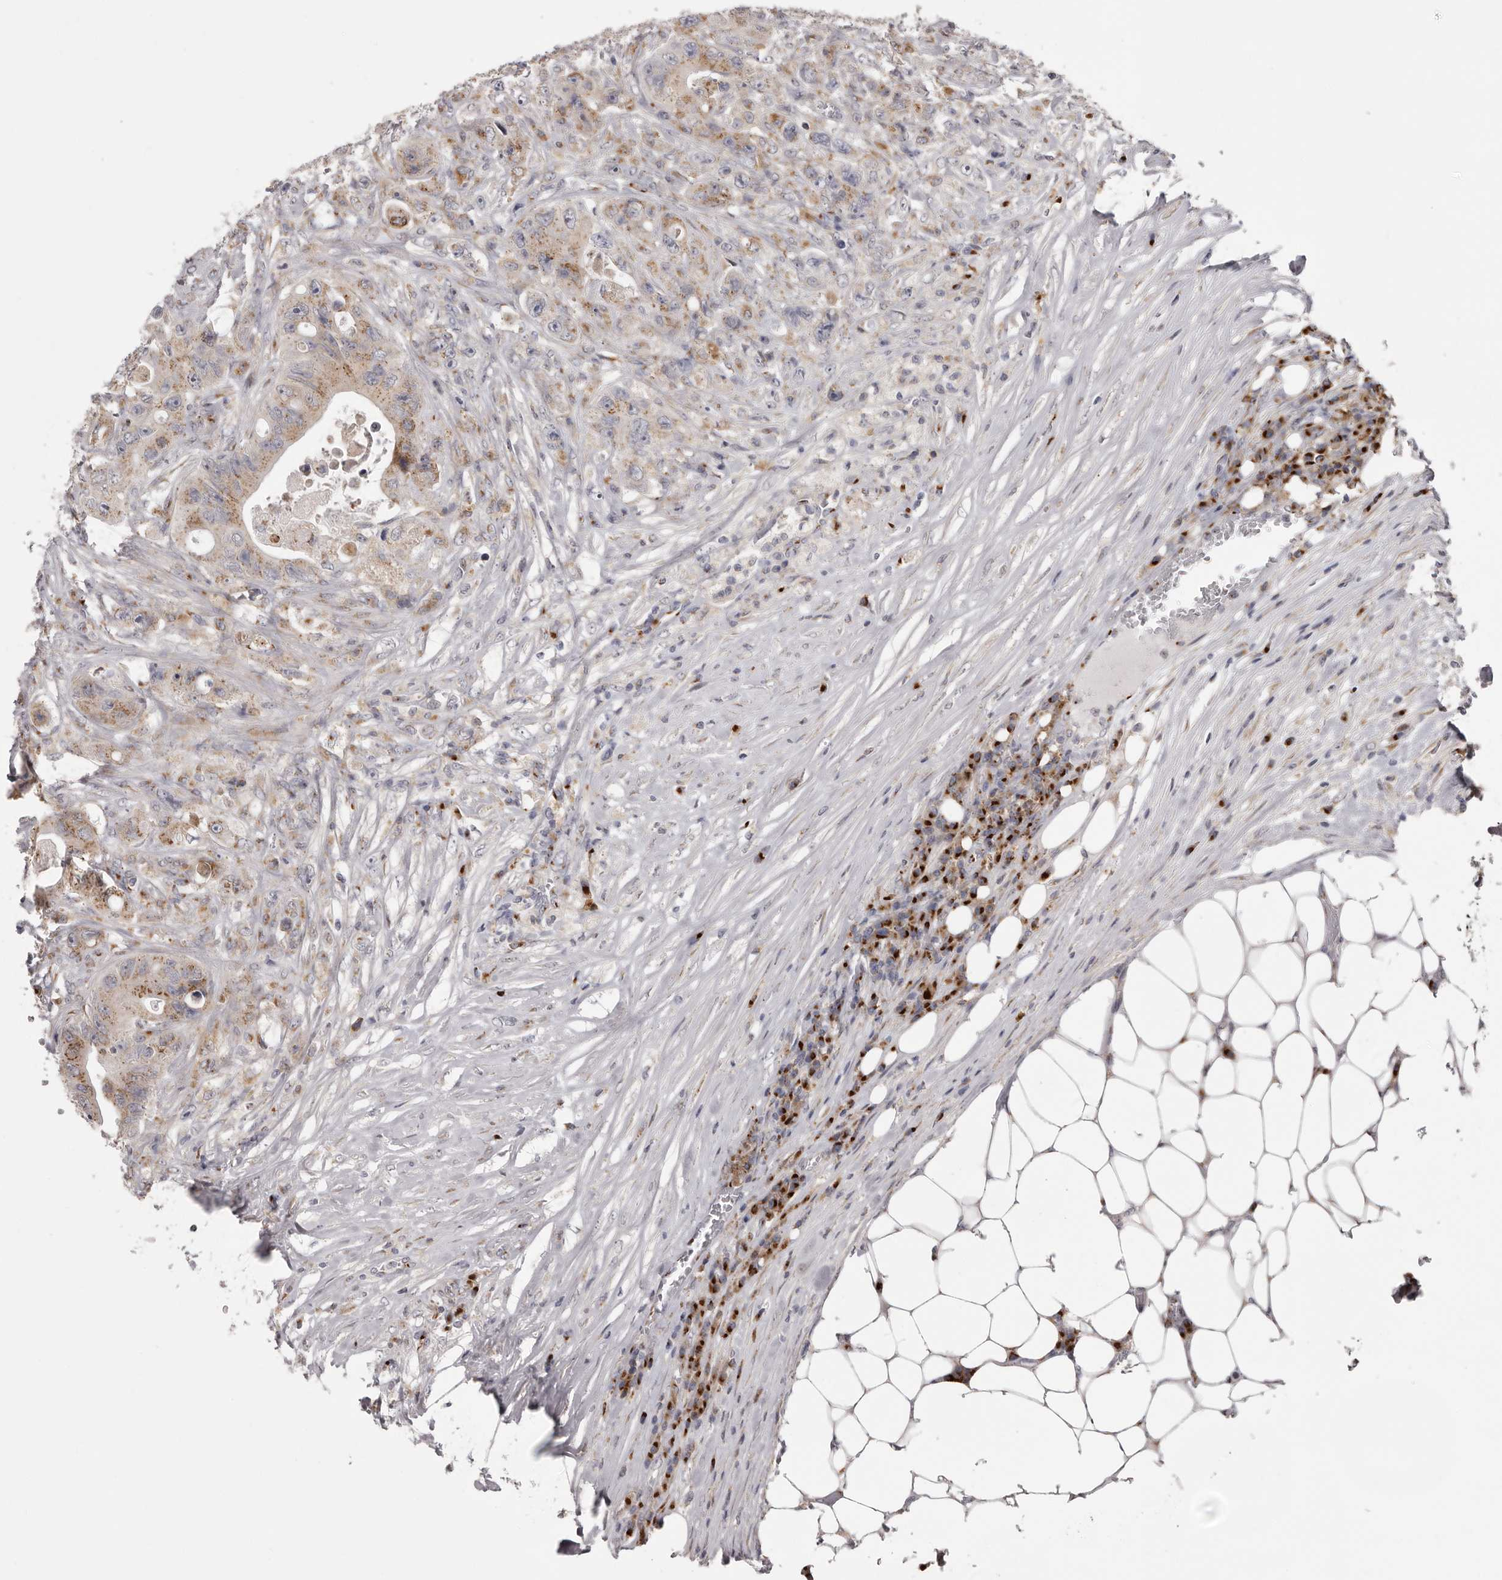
{"staining": {"intensity": "moderate", "quantity": ">75%", "location": "cytoplasmic/membranous"}, "tissue": "colorectal cancer", "cell_type": "Tumor cells", "image_type": "cancer", "snomed": [{"axis": "morphology", "description": "Adenocarcinoma, NOS"}, {"axis": "topography", "description": "Colon"}], "caption": "DAB (3,3'-diaminobenzidine) immunohistochemical staining of human colorectal adenocarcinoma displays moderate cytoplasmic/membranous protein staining in about >75% of tumor cells.", "gene": "WDR47", "patient": {"sex": "female", "age": 46}}